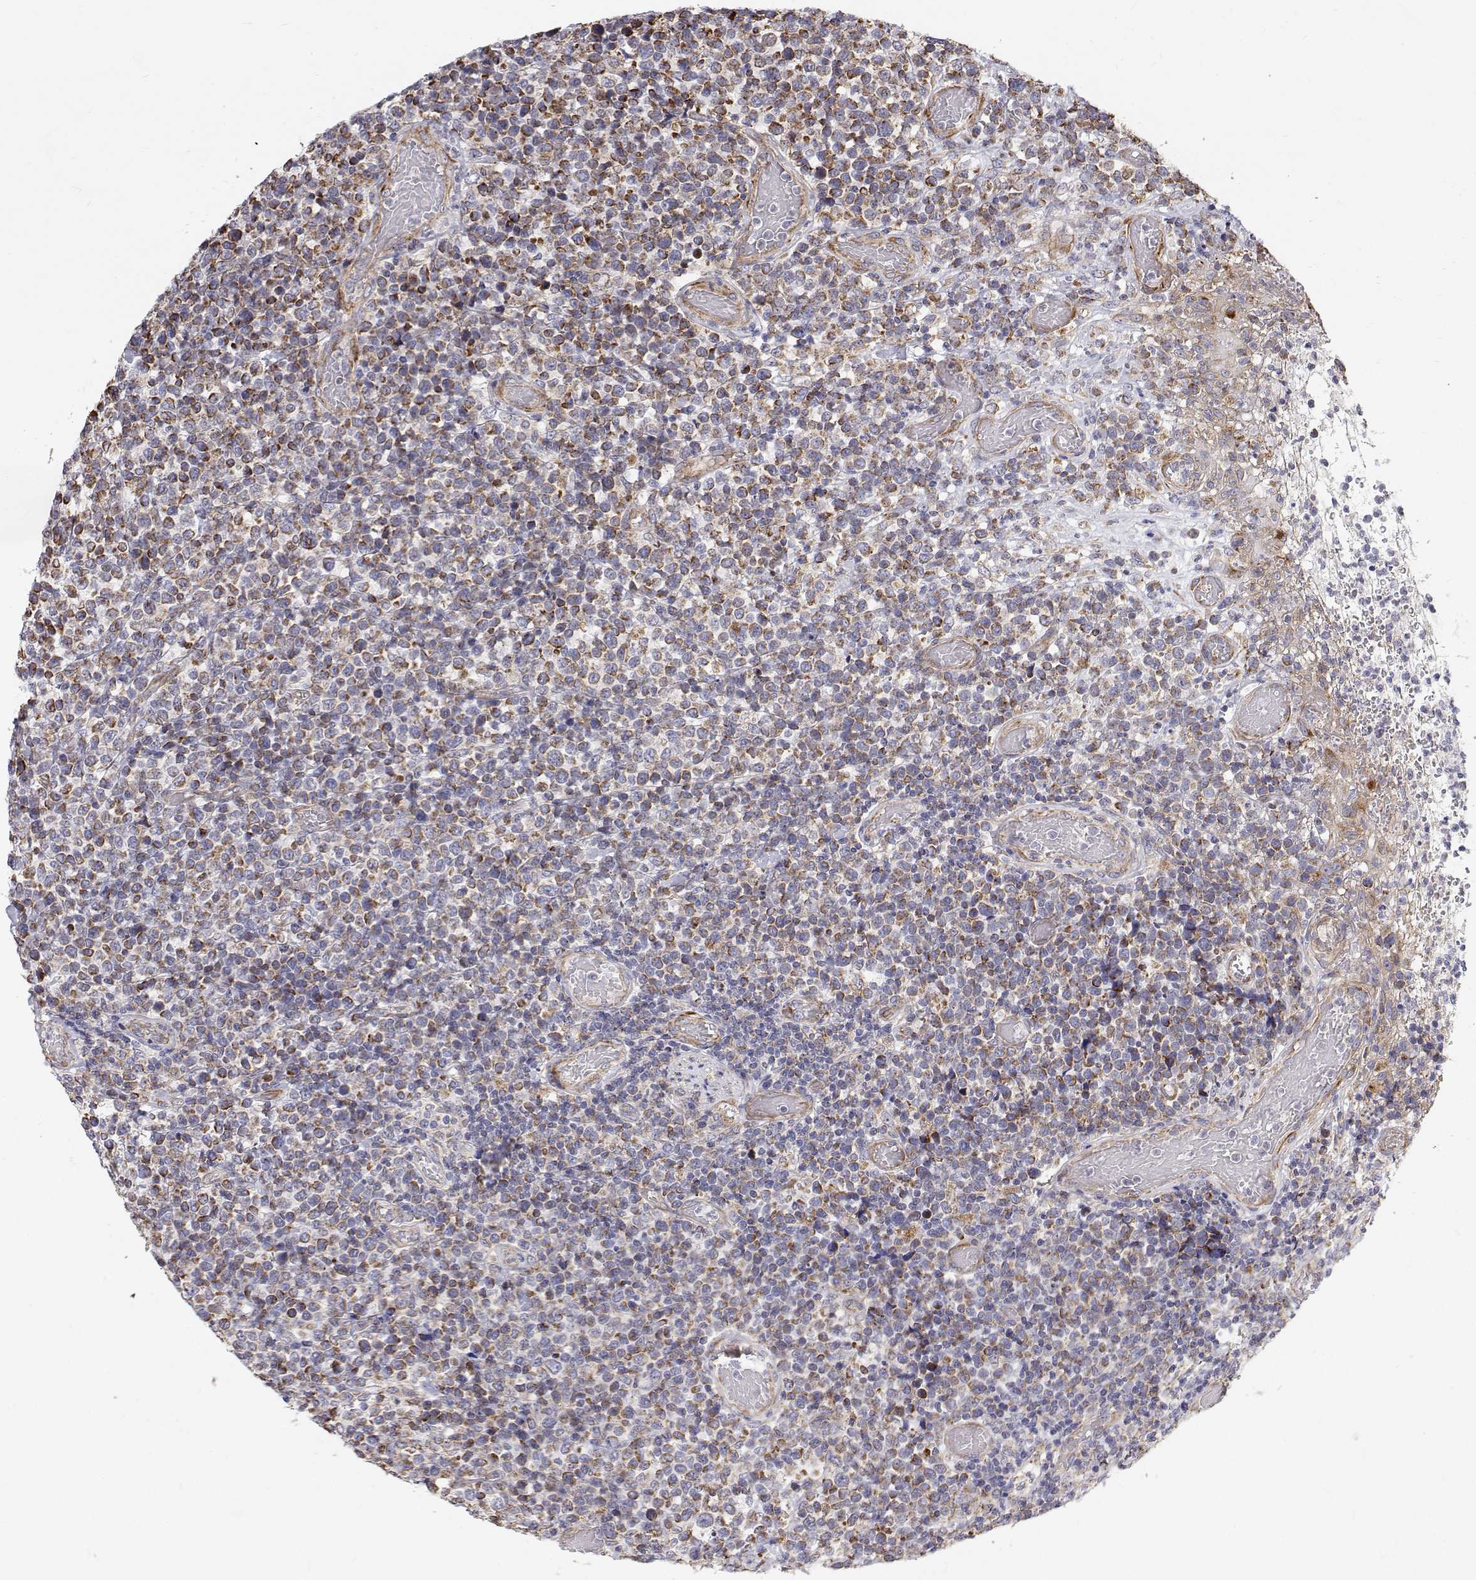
{"staining": {"intensity": "moderate", "quantity": "<25%", "location": "cytoplasmic/membranous"}, "tissue": "lymphoma", "cell_type": "Tumor cells", "image_type": "cancer", "snomed": [{"axis": "morphology", "description": "Malignant lymphoma, non-Hodgkin's type, High grade"}, {"axis": "topography", "description": "Soft tissue"}], "caption": "Tumor cells demonstrate low levels of moderate cytoplasmic/membranous expression in approximately <25% of cells in lymphoma.", "gene": "SPICE1", "patient": {"sex": "female", "age": 56}}